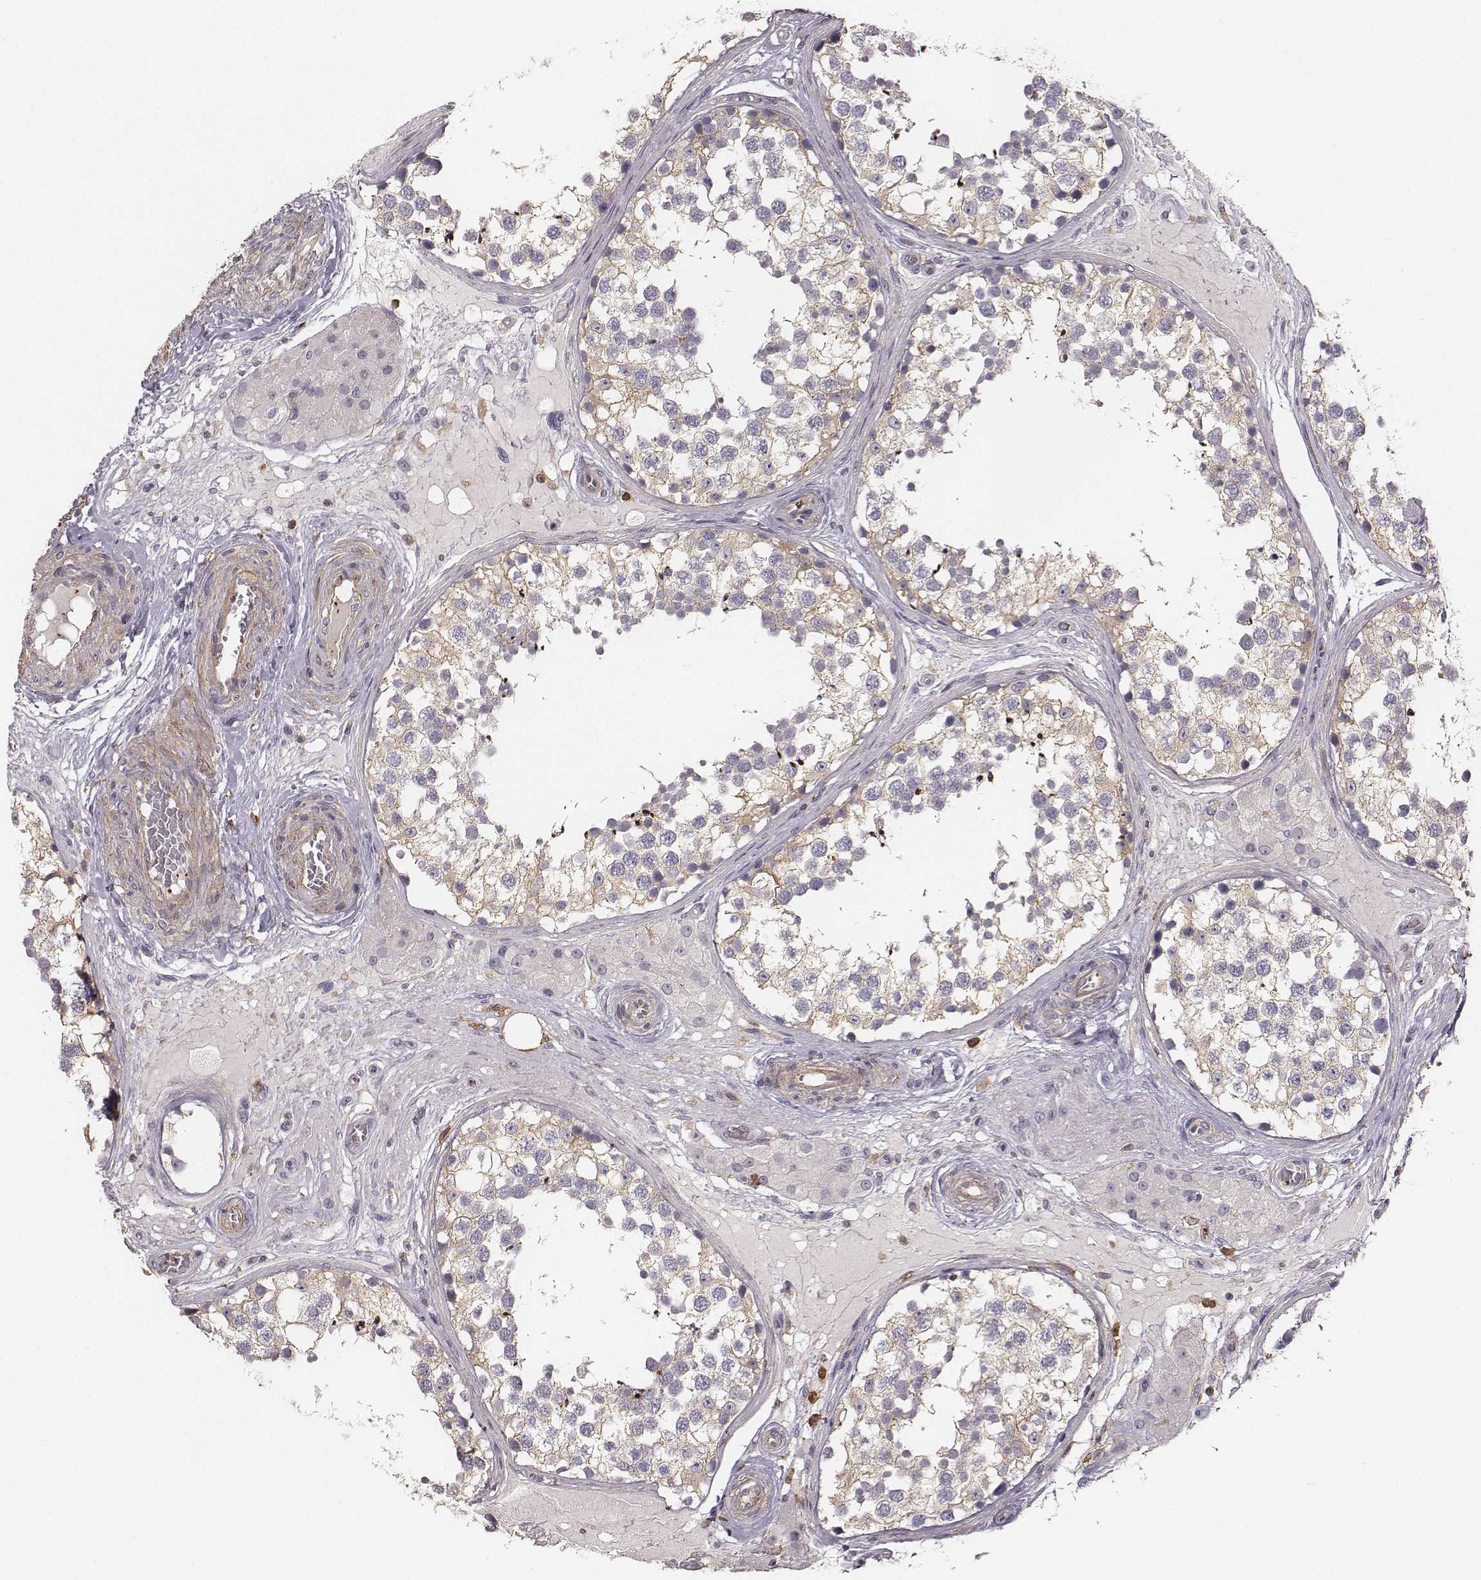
{"staining": {"intensity": "strong", "quantity": "<25%", "location": "cytoplasmic/membranous,nuclear"}, "tissue": "testis", "cell_type": "Cells in seminiferous ducts", "image_type": "normal", "snomed": [{"axis": "morphology", "description": "Normal tissue, NOS"}, {"axis": "morphology", "description": "Seminoma, NOS"}, {"axis": "topography", "description": "Testis"}], "caption": "This micrograph reveals immunohistochemistry staining of benign testis, with medium strong cytoplasmic/membranous,nuclear expression in about <25% of cells in seminiferous ducts.", "gene": "ZYX", "patient": {"sex": "male", "age": 65}}